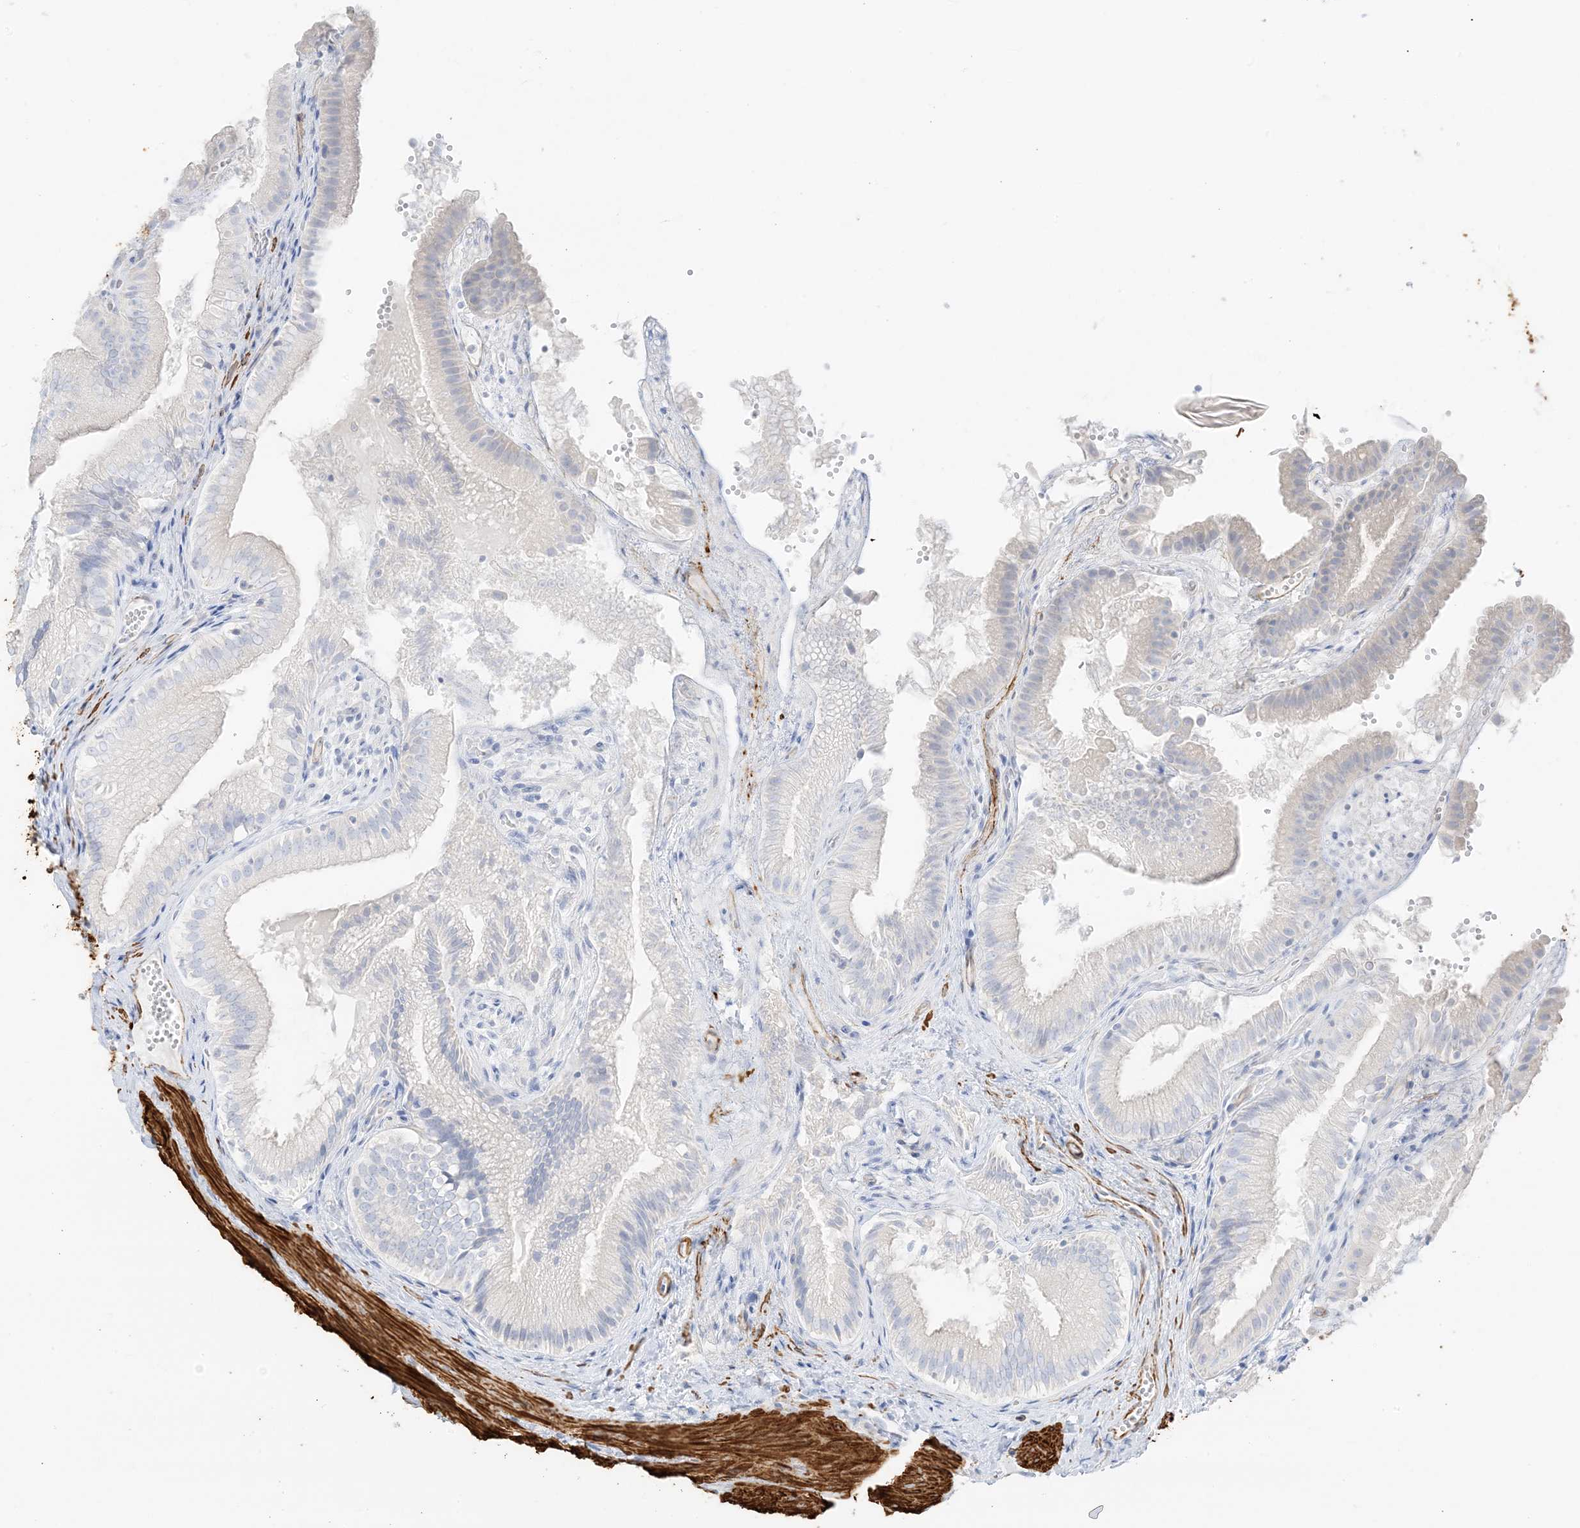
{"staining": {"intensity": "negative", "quantity": "none", "location": "none"}, "tissue": "gallbladder", "cell_type": "Glandular cells", "image_type": "normal", "snomed": [{"axis": "morphology", "description": "Normal tissue, NOS"}, {"axis": "topography", "description": "Gallbladder"}], "caption": "Protein analysis of normal gallbladder reveals no significant staining in glandular cells.", "gene": "SLC22A13", "patient": {"sex": "female", "age": 30}}